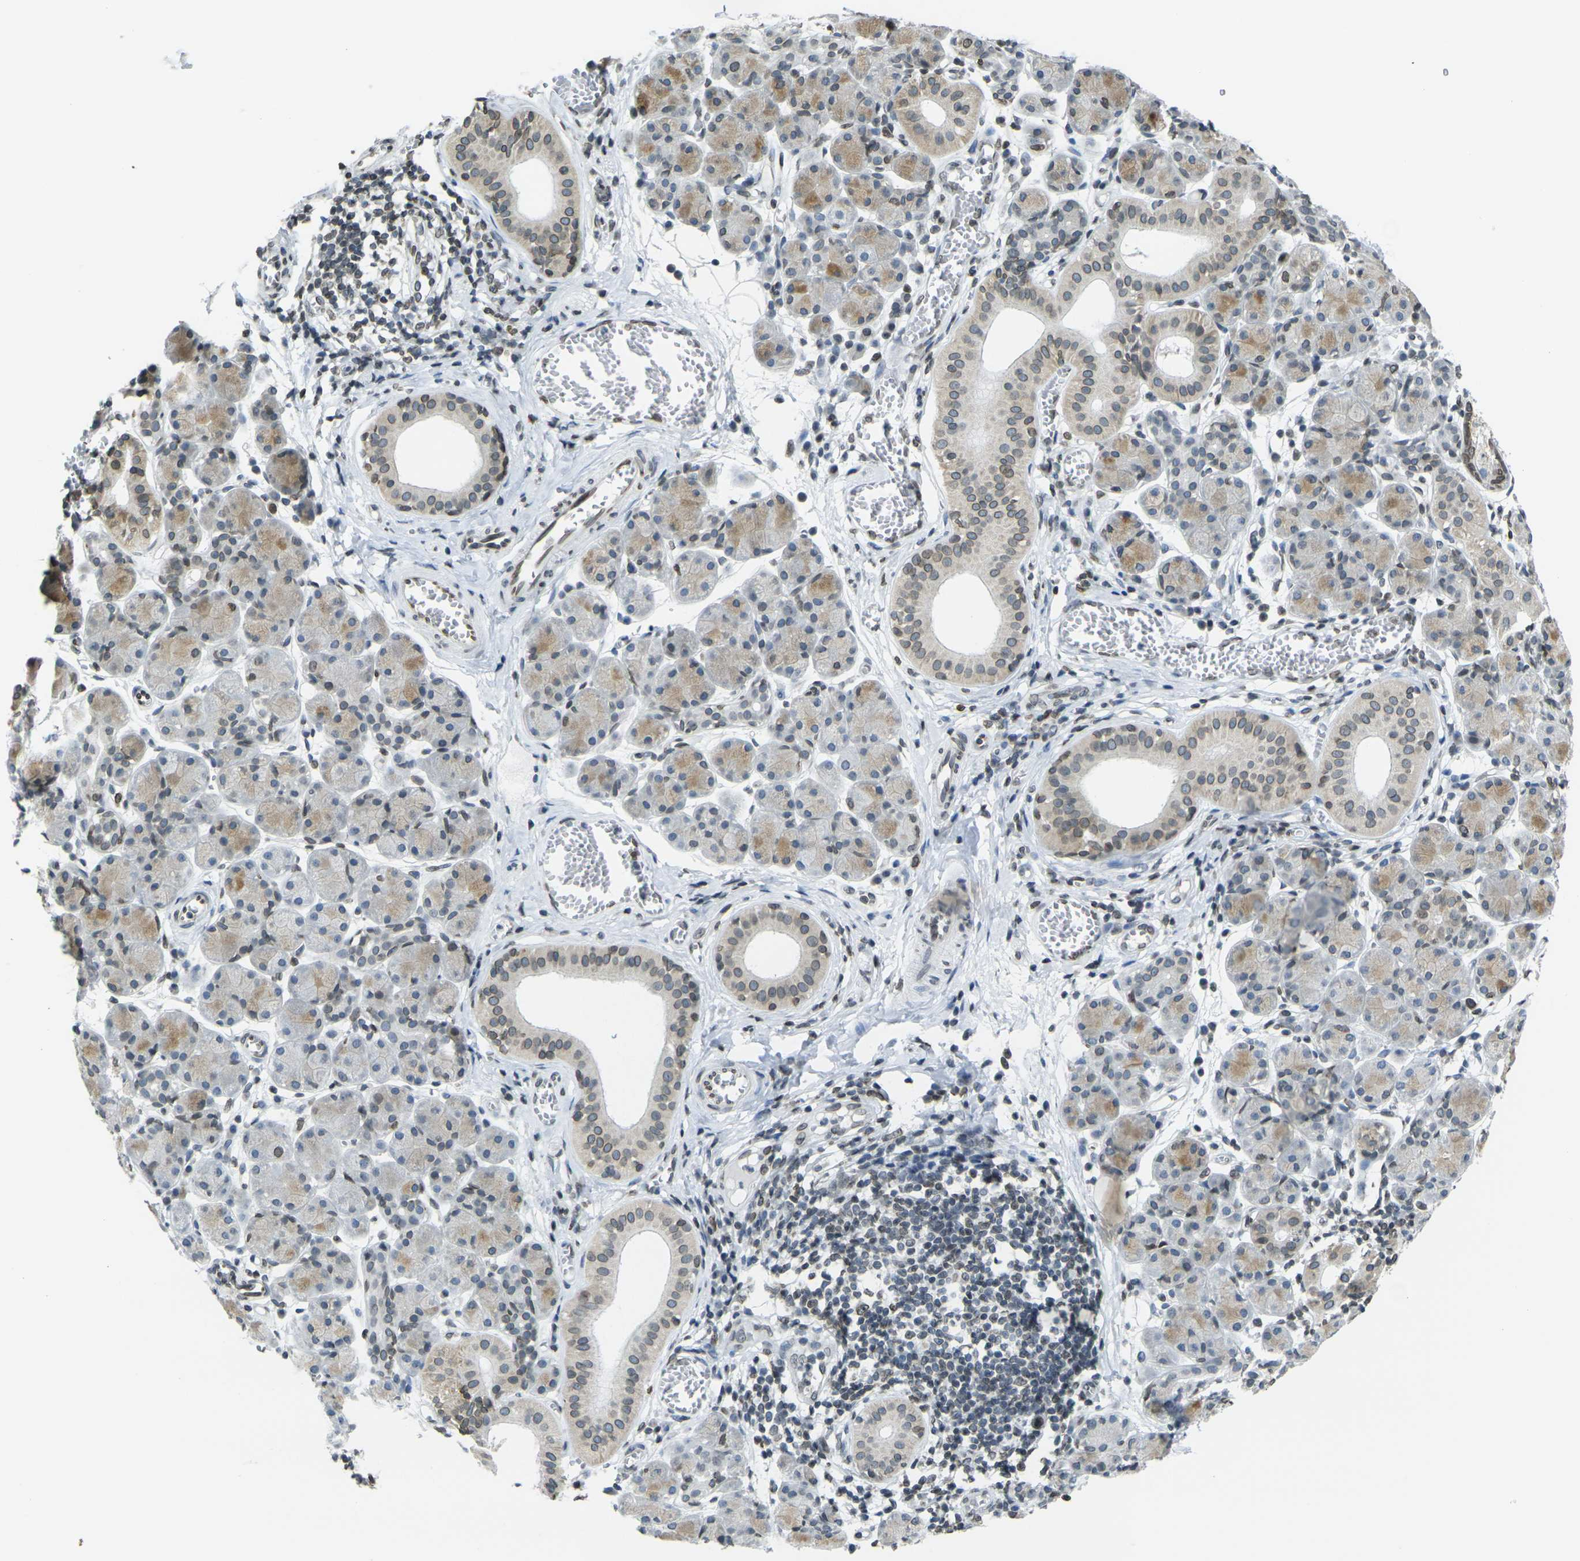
{"staining": {"intensity": "moderate", "quantity": "25%-75%", "location": "cytoplasmic/membranous,nuclear"}, "tissue": "salivary gland", "cell_type": "Glandular cells", "image_type": "normal", "snomed": [{"axis": "morphology", "description": "Normal tissue, NOS"}, {"axis": "morphology", "description": "Inflammation, NOS"}, {"axis": "topography", "description": "Lymph node"}, {"axis": "topography", "description": "Salivary gland"}], "caption": "High-magnification brightfield microscopy of benign salivary gland stained with DAB (3,3'-diaminobenzidine) (brown) and counterstained with hematoxylin (blue). glandular cells exhibit moderate cytoplasmic/membranous,nuclear positivity is identified in approximately25%-75% of cells.", "gene": "BRDT", "patient": {"sex": "male", "age": 3}}